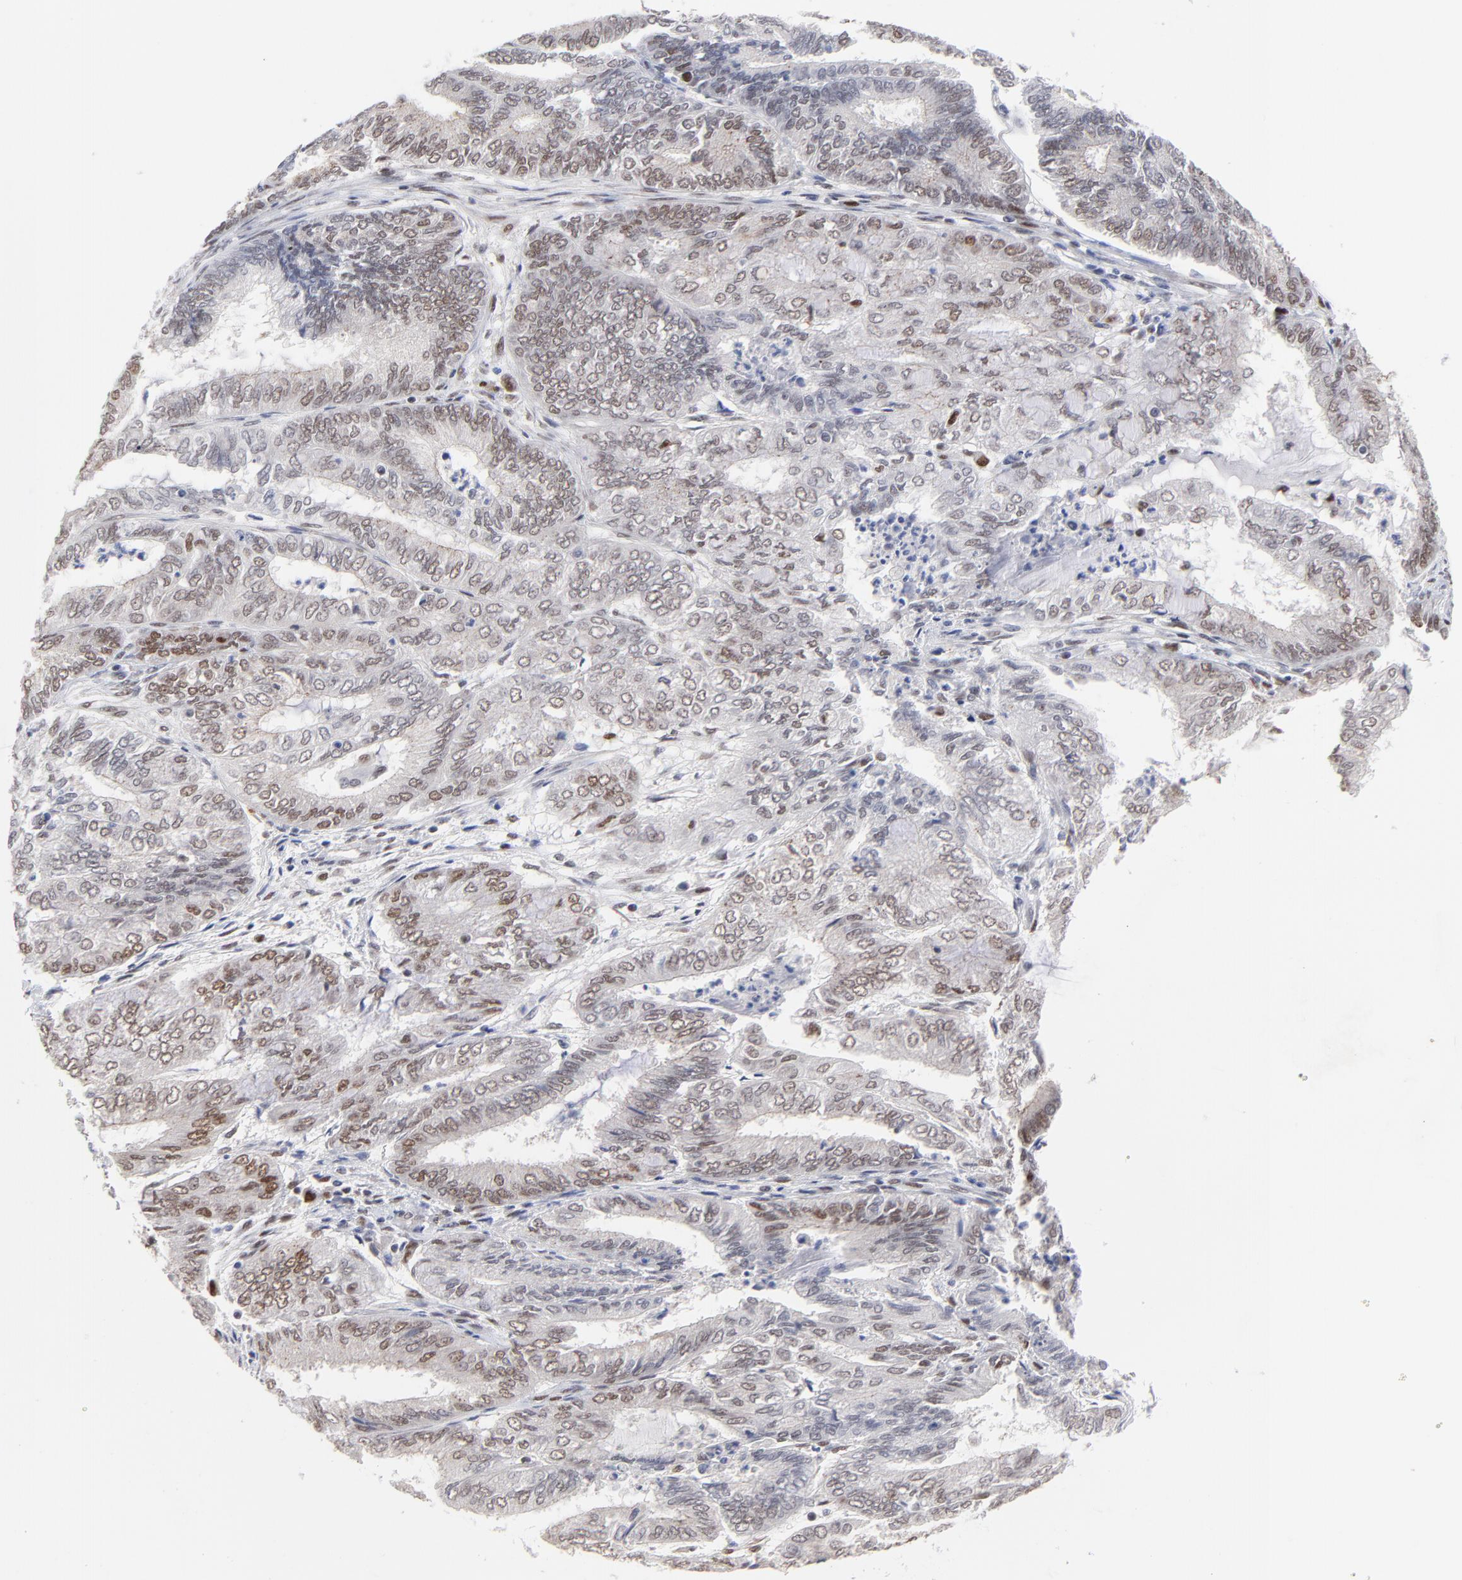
{"staining": {"intensity": "weak", "quantity": ">75%", "location": "nuclear"}, "tissue": "endometrial cancer", "cell_type": "Tumor cells", "image_type": "cancer", "snomed": [{"axis": "morphology", "description": "Adenocarcinoma, NOS"}, {"axis": "topography", "description": "Endometrium"}], "caption": "Protein staining displays weak nuclear staining in approximately >75% of tumor cells in endometrial adenocarcinoma.", "gene": "OGFOD1", "patient": {"sex": "female", "age": 59}}